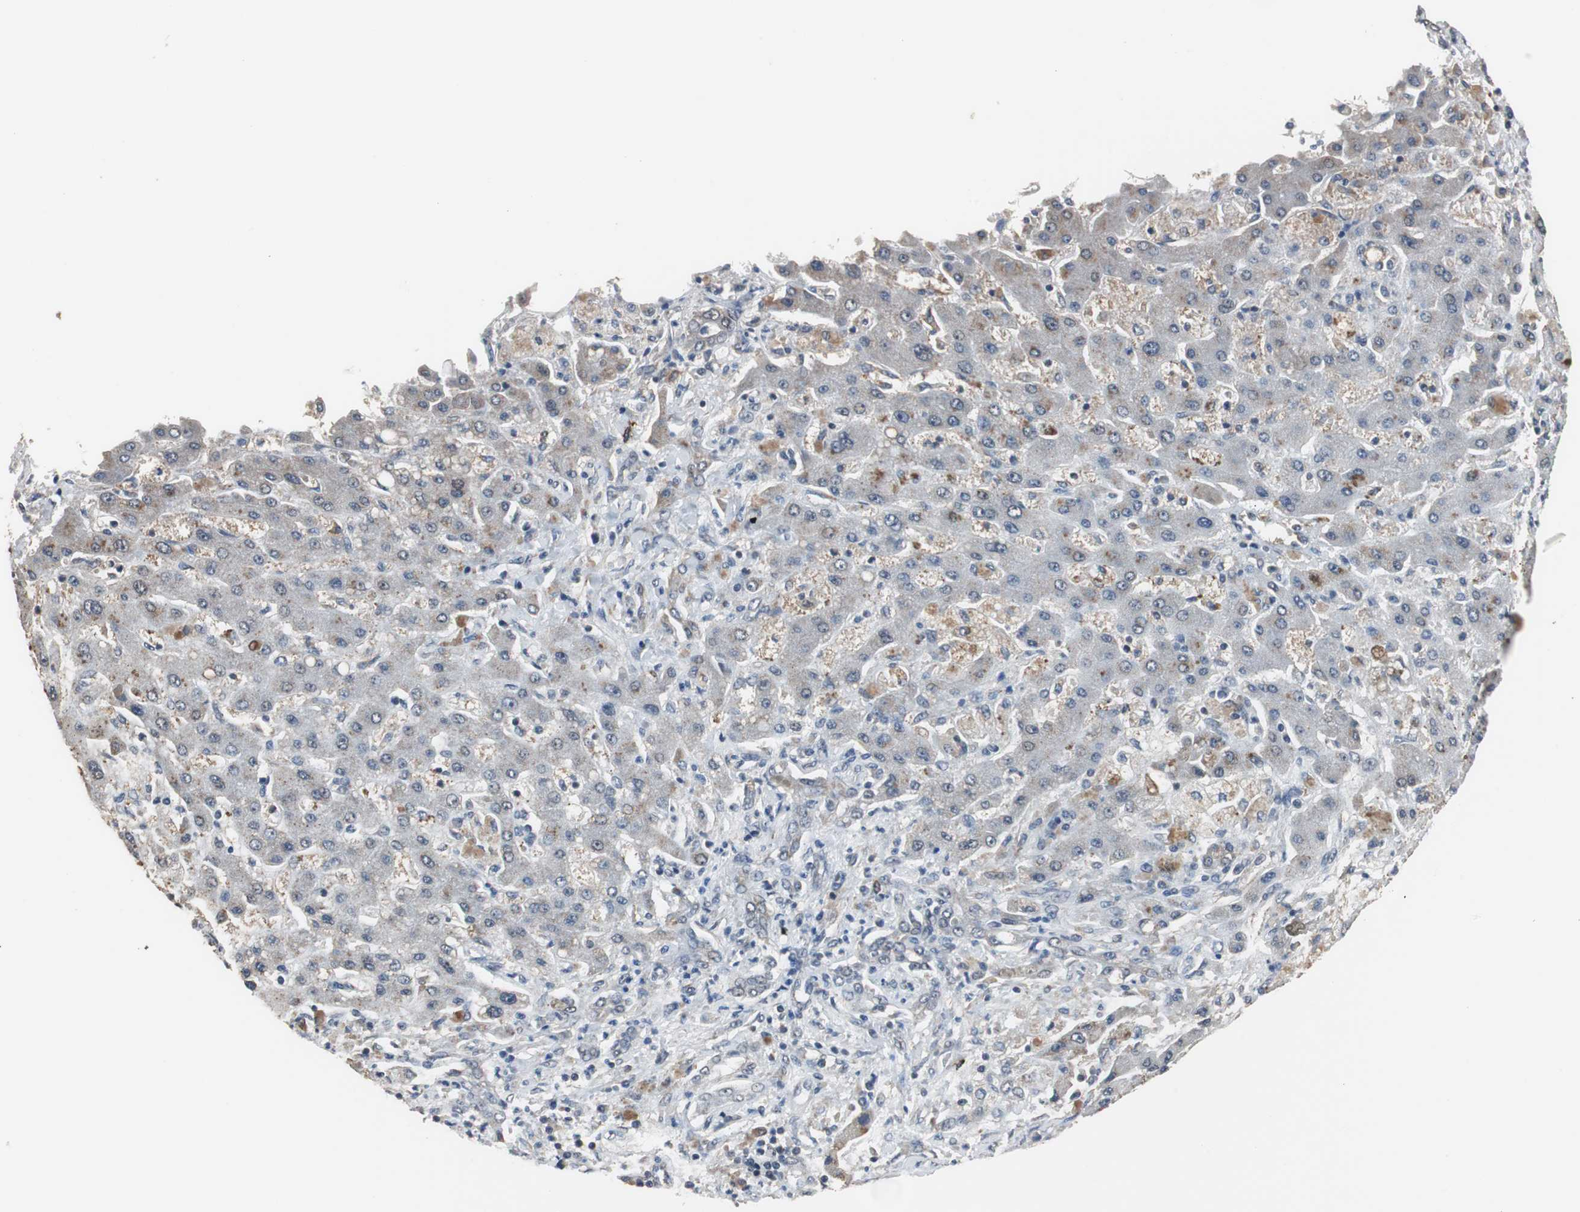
{"staining": {"intensity": "negative", "quantity": "none", "location": "none"}, "tissue": "liver cancer", "cell_type": "Tumor cells", "image_type": "cancer", "snomed": [{"axis": "morphology", "description": "Cholangiocarcinoma"}, {"axis": "topography", "description": "Liver"}], "caption": "Protein analysis of liver cholangiocarcinoma shows no significant staining in tumor cells.", "gene": "ZHX2", "patient": {"sex": "male", "age": 50}}